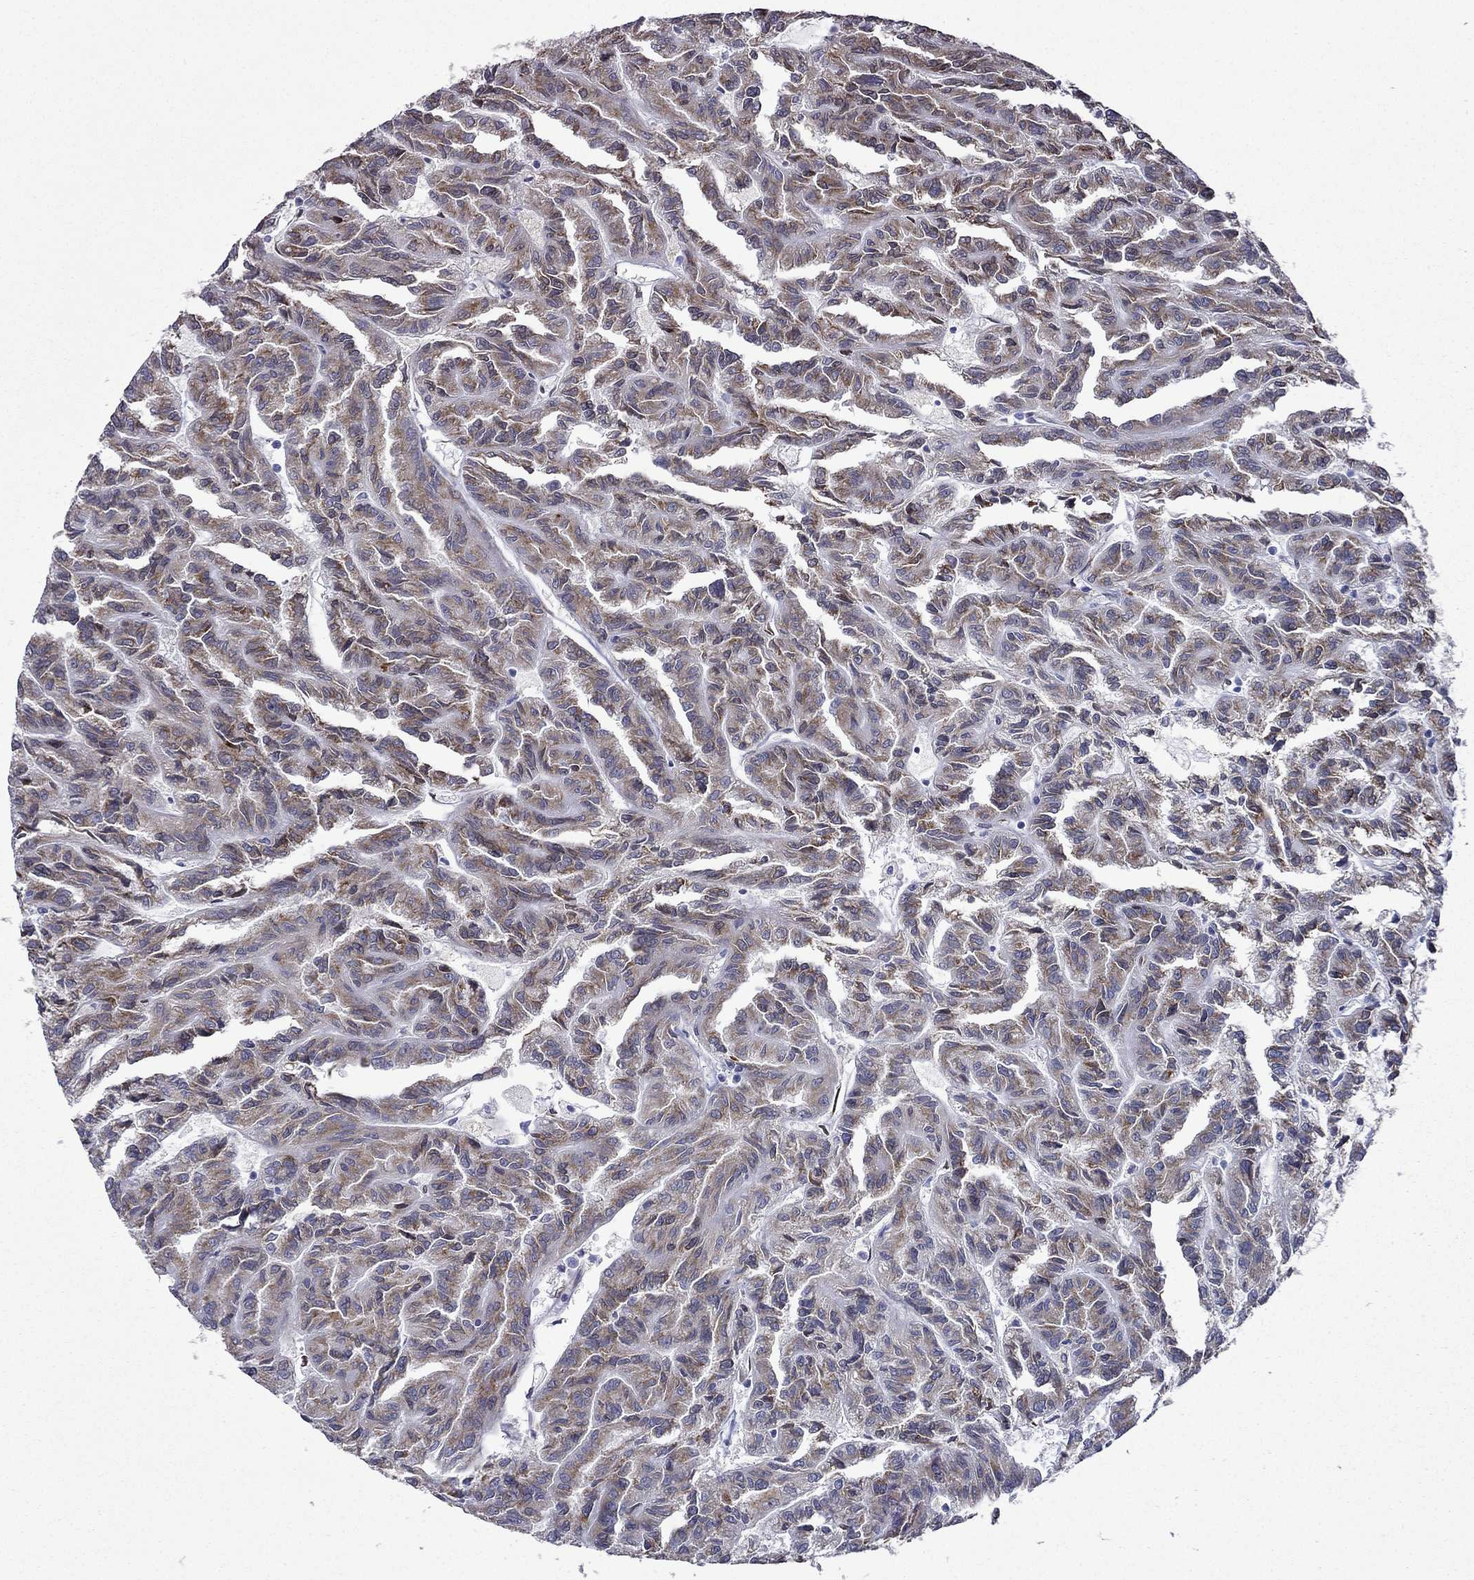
{"staining": {"intensity": "moderate", "quantity": ">75%", "location": "cytoplasmic/membranous"}, "tissue": "renal cancer", "cell_type": "Tumor cells", "image_type": "cancer", "snomed": [{"axis": "morphology", "description": "Adenocarcinoma, NOS"}, {"axis": "topography", "description": "Kidney"}], "caption": "Renal cancer (adenocarcinoma) stained with DAB IHC exhibits medium levels of moderate cytoplasmic/membranous staining in about >75% of tumor cells.", "gene": "IKBIP", "patient": {"sex": "male", "age": 79}}